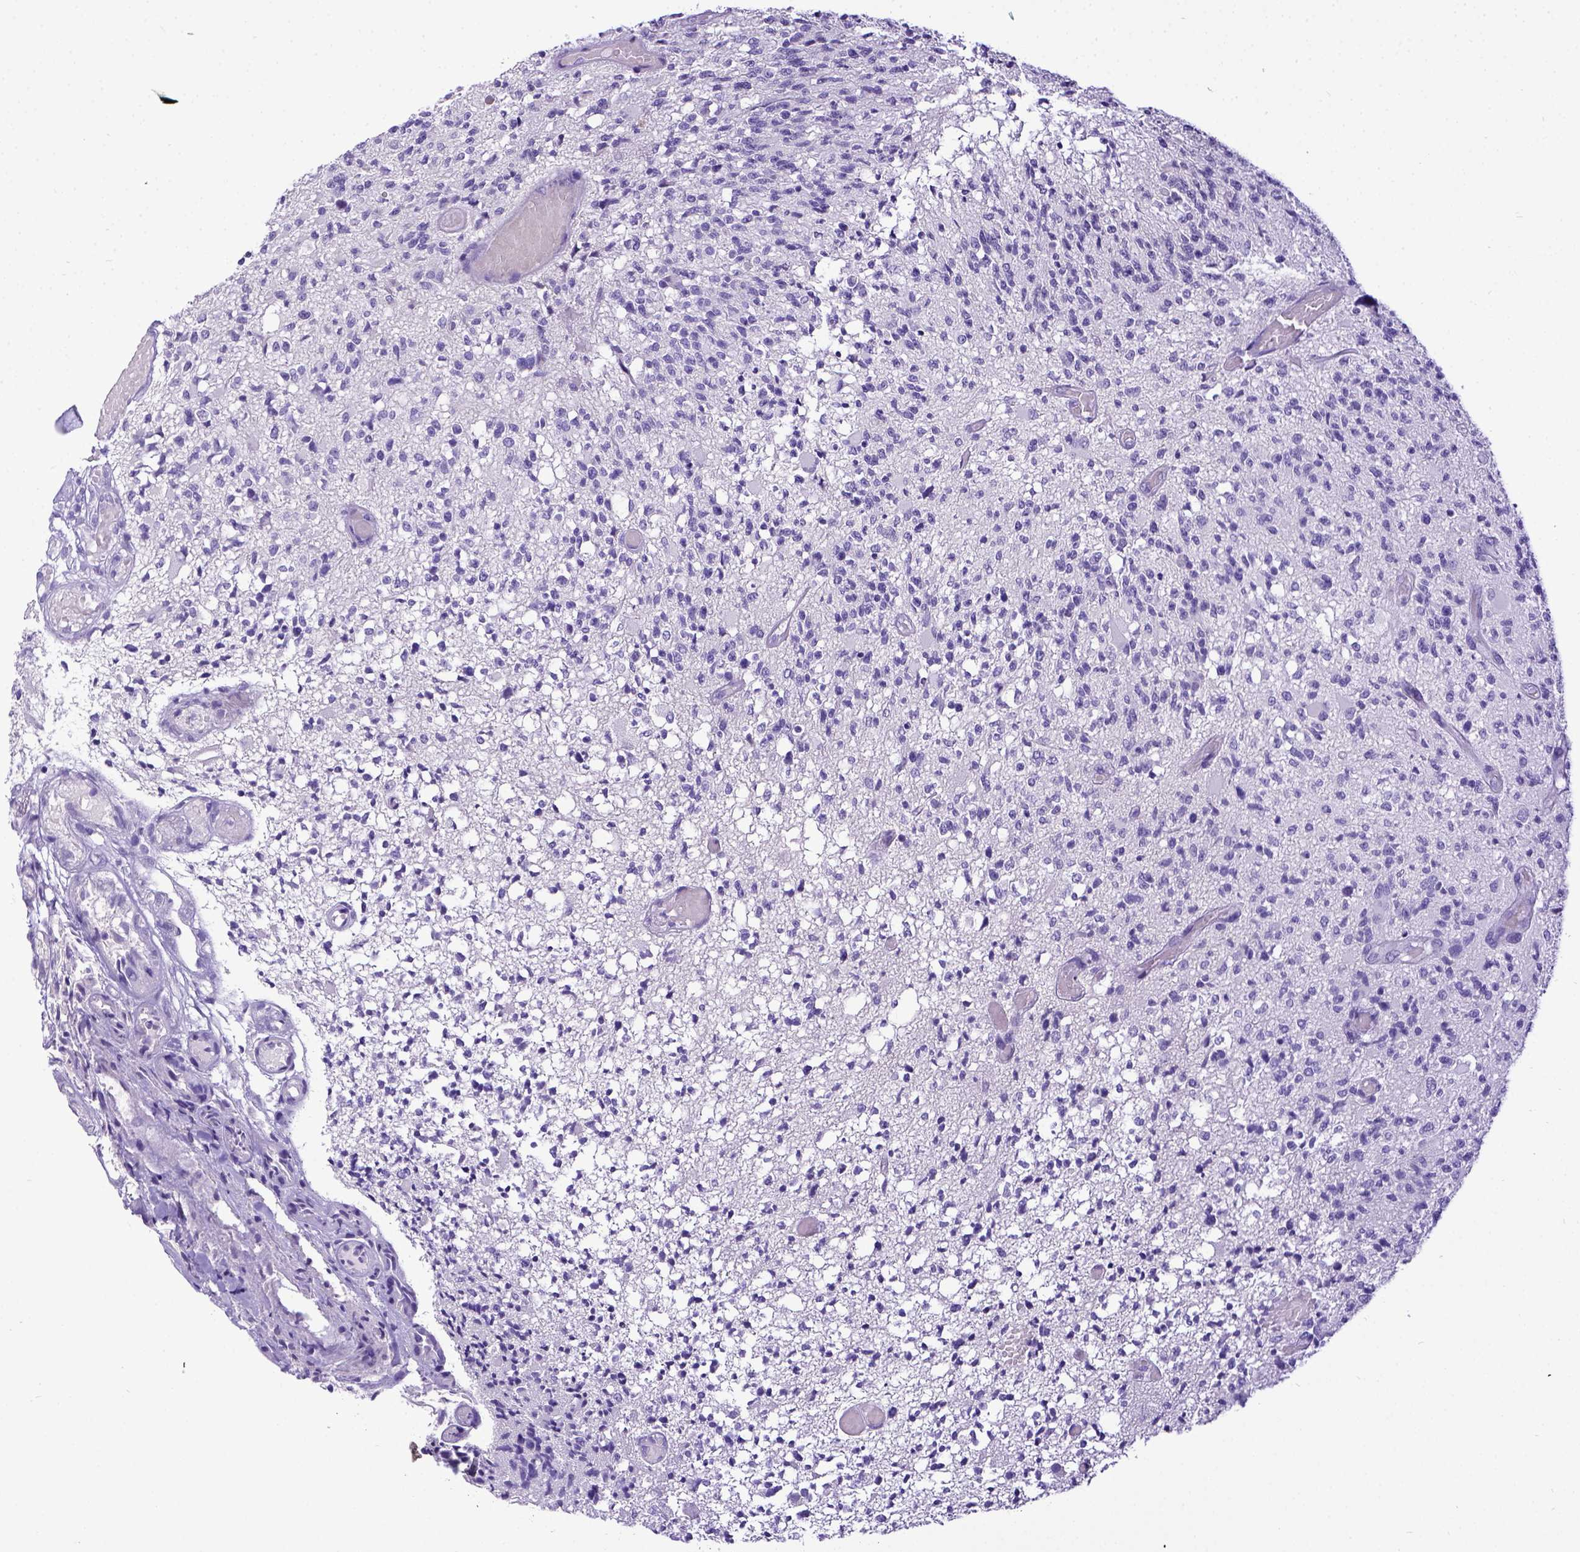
{"staining": {"intensity": "negative", "quantity": "none", "location": "none"}, "tissue": "glioma", "cell_type": "Tumor cells", "image_type": "cancer", "snomed": [{"axis": "morphology", "description": "Glioma, malignant, High grade"}, {"axis": "topography", "description": "Brain"}], "caption": "DAB immunohistochemical staining of malignant glioma (high-grade) shows no significant positivity in tumor cells.", "gene": "ESR1", "patient": {"sex": "female", "age": 63}}